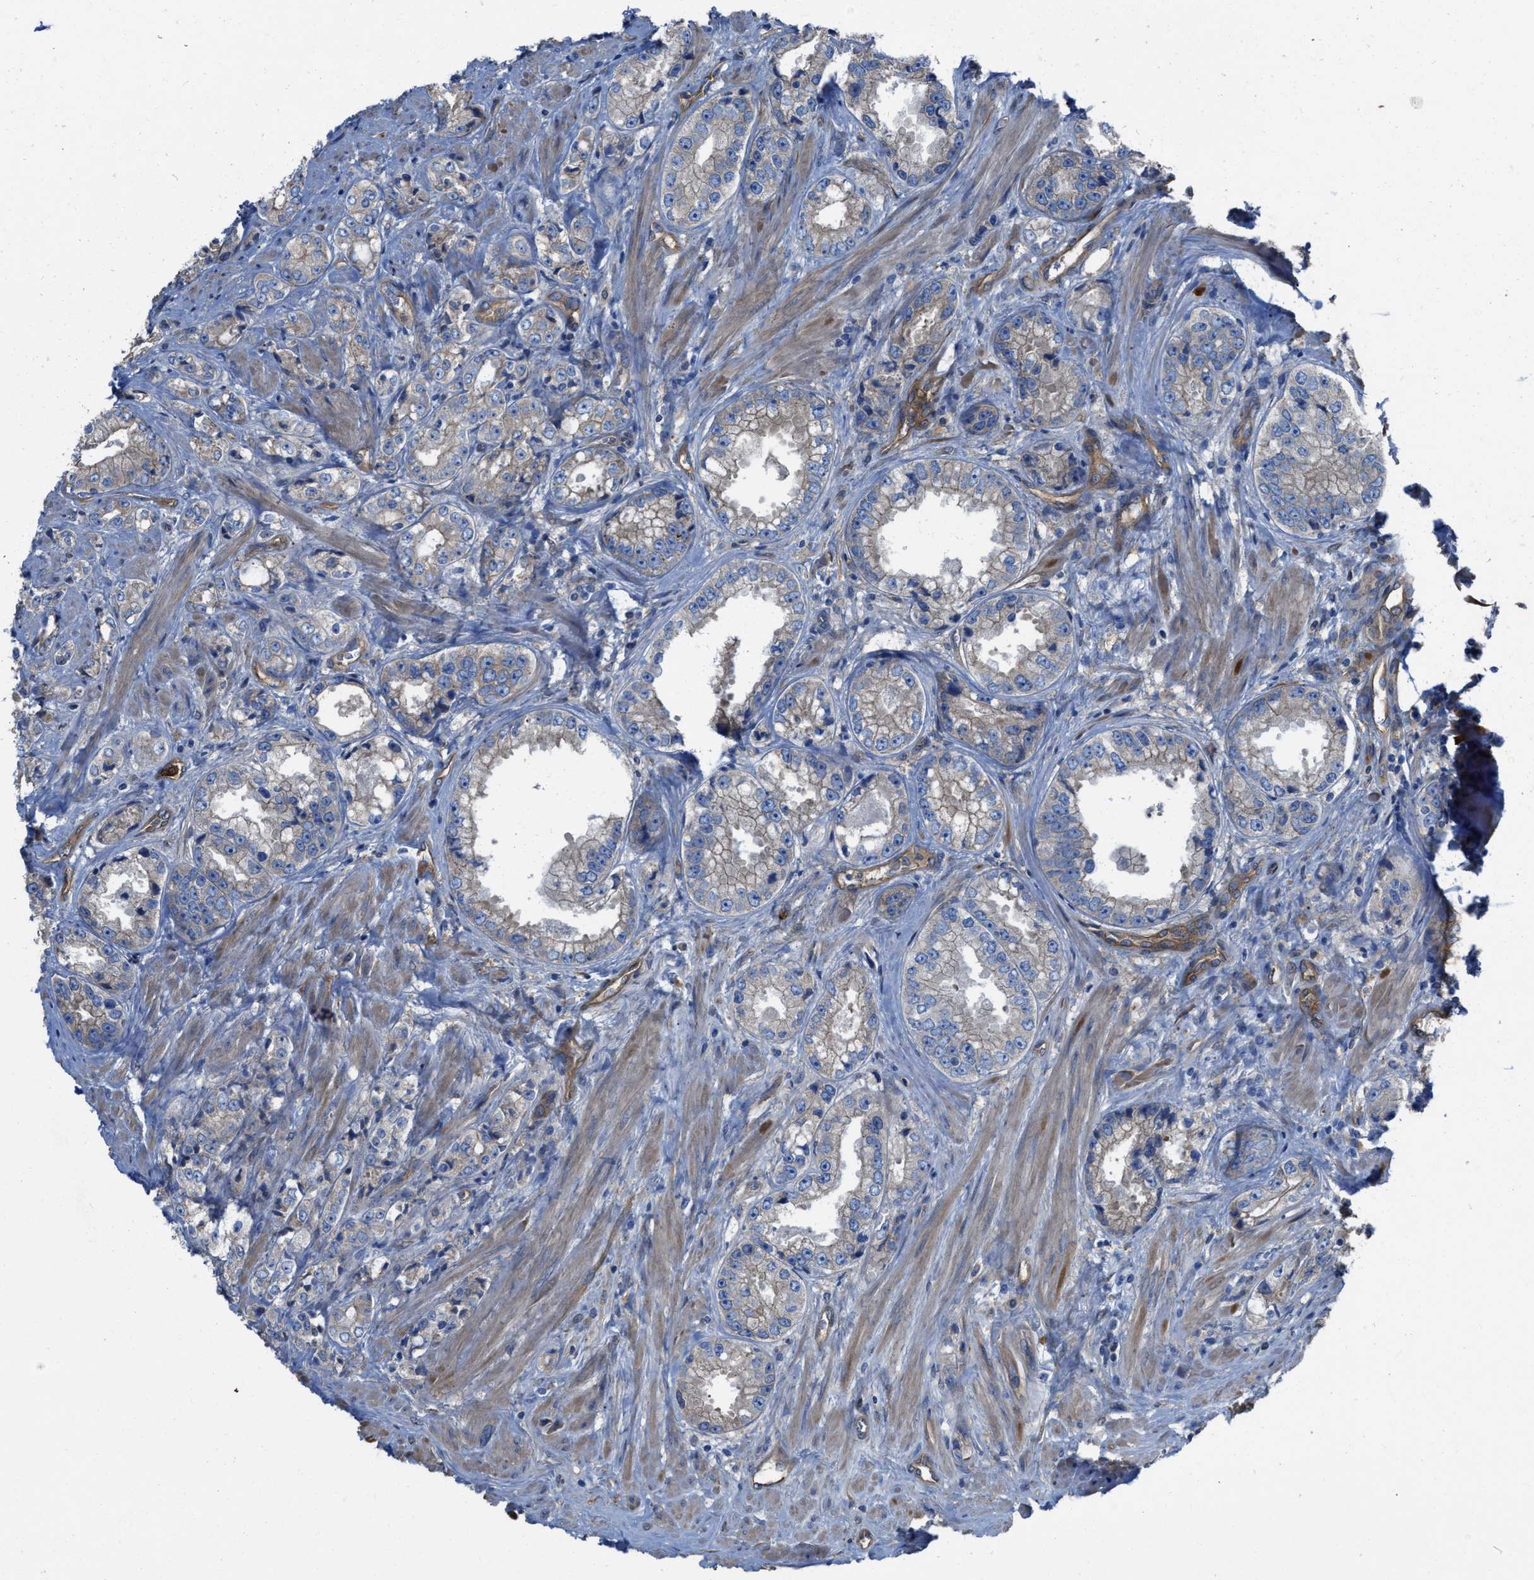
{"staining": {"intensity": "weak", "quantity": "25%-75%", "location": "cytoplasmic/membranous"}, "tissue": "prostate cancer", "cell_type": "Tumor cells", "image_type": "cancer", "snomed": [{"axis": "morphology", "description": "Adenocarcinoma, High grade"}, {"axis": "topography", "description": "Prostate"}], "caption": "A histopathology image of human prostate high-grade adenocarcinoma stained for a protein shows weak cytoplasmic/membranous brown staining in tumor cells. The staining was performed using DAB (3,3'-diaminobenzidine) to visualize the protein expression in brown, while the nuclei were stained in blue with hematoxylin (Magnification: 20x).", "gene": "TRIOBP", "patient": {"sex": "male", "age": 61}}